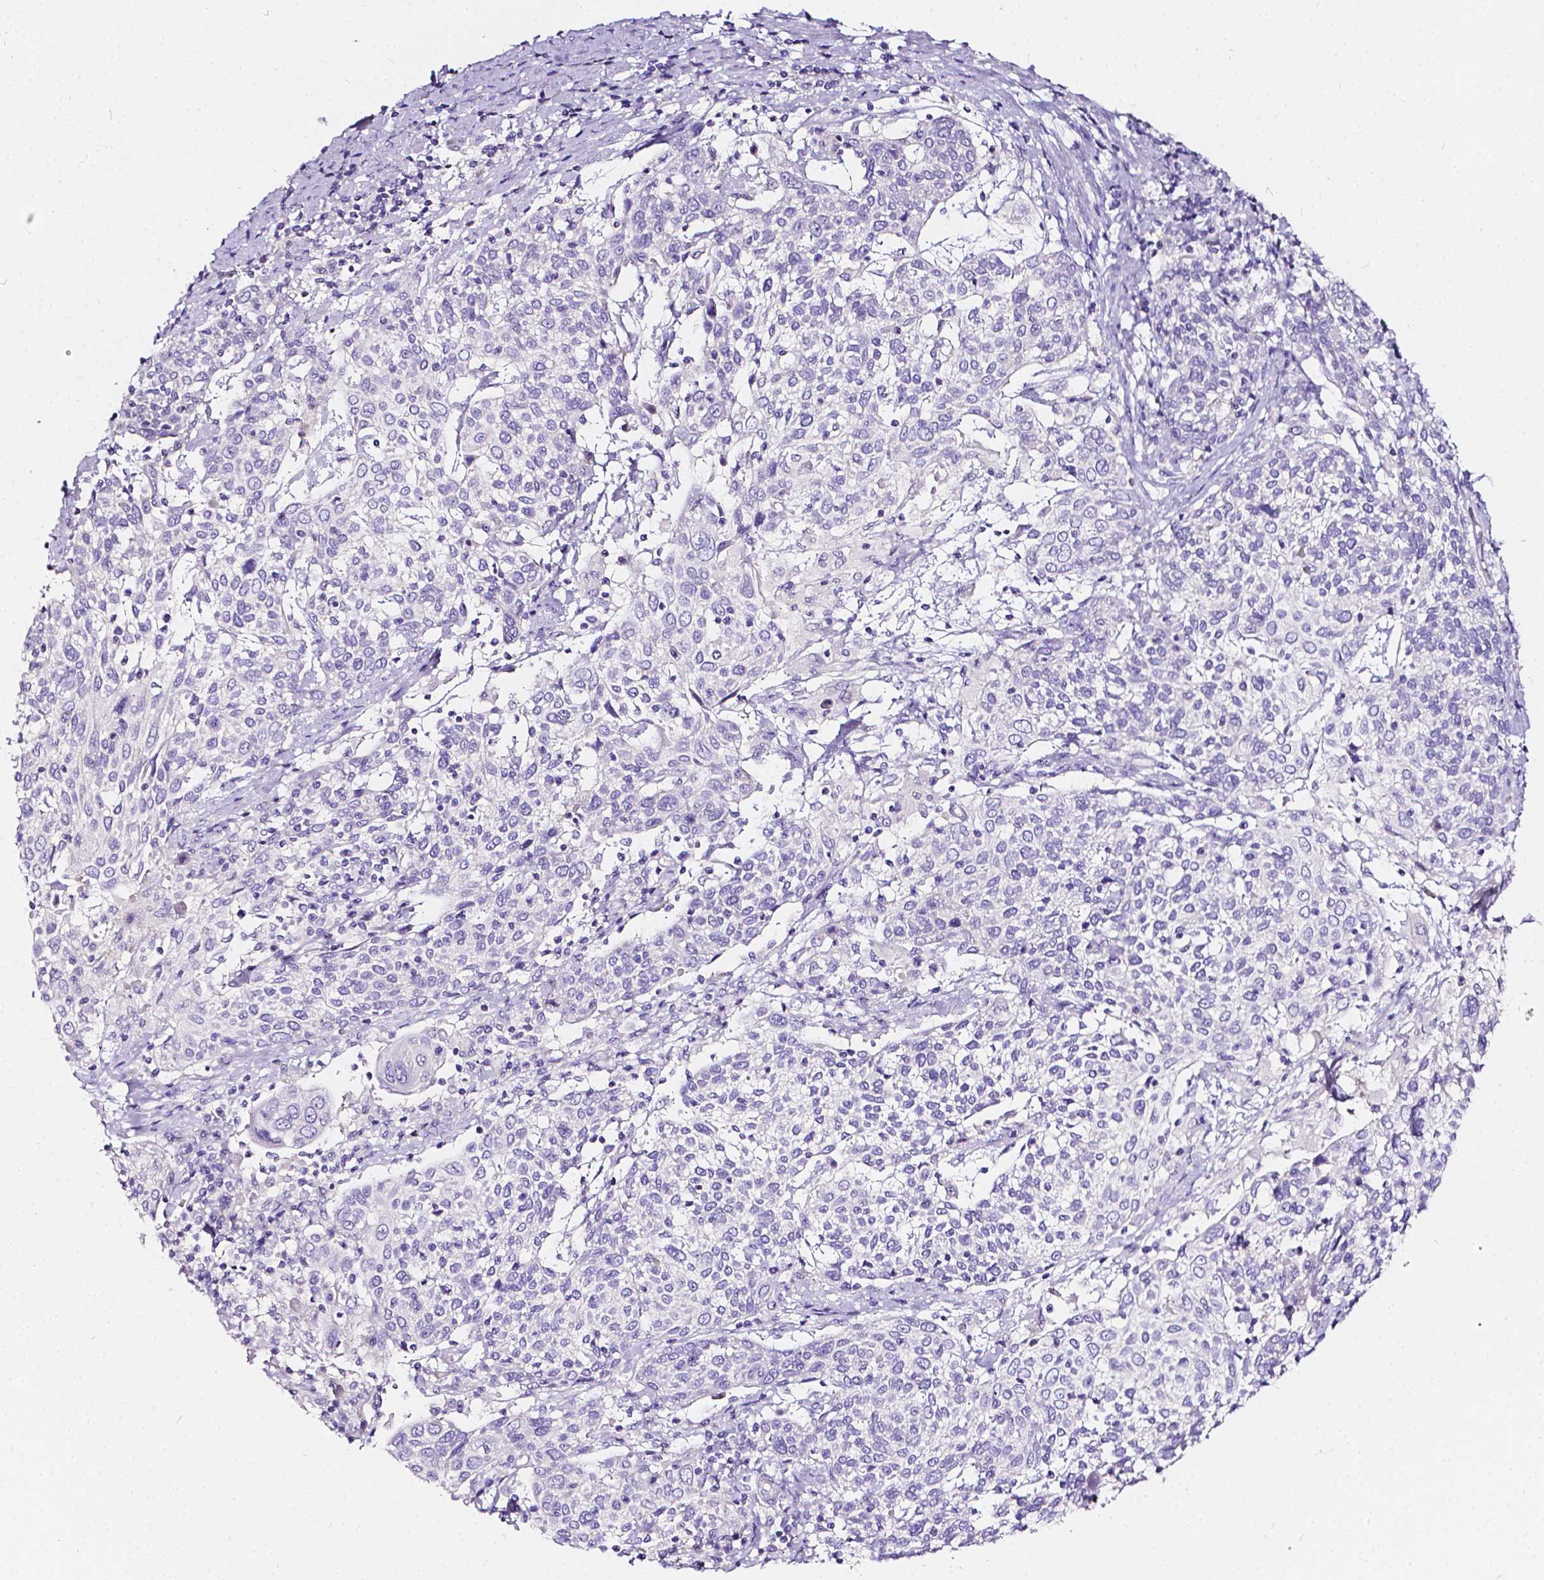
{"staining": {"intensity": "negative", "quantity": "none", "location": "none"}, "tissue": "cervical cancer", "cell_type": "Tumor cells", "image_type": "cancer", "snomed": [{"axis": "morphology", "description": "Squamous cell carcinoma, NOS"}, {"axis": "topography", "description": "Cervix"}], "caption": "DAB (3,3'-diaminobenzidine) immunohistochemical staining of cervical cancer (squamous cell carcinoma) reveals no significant staining in tumor cells.", "gene": "CLSTN2", "patient": {"sex": "female", "age": 61}}